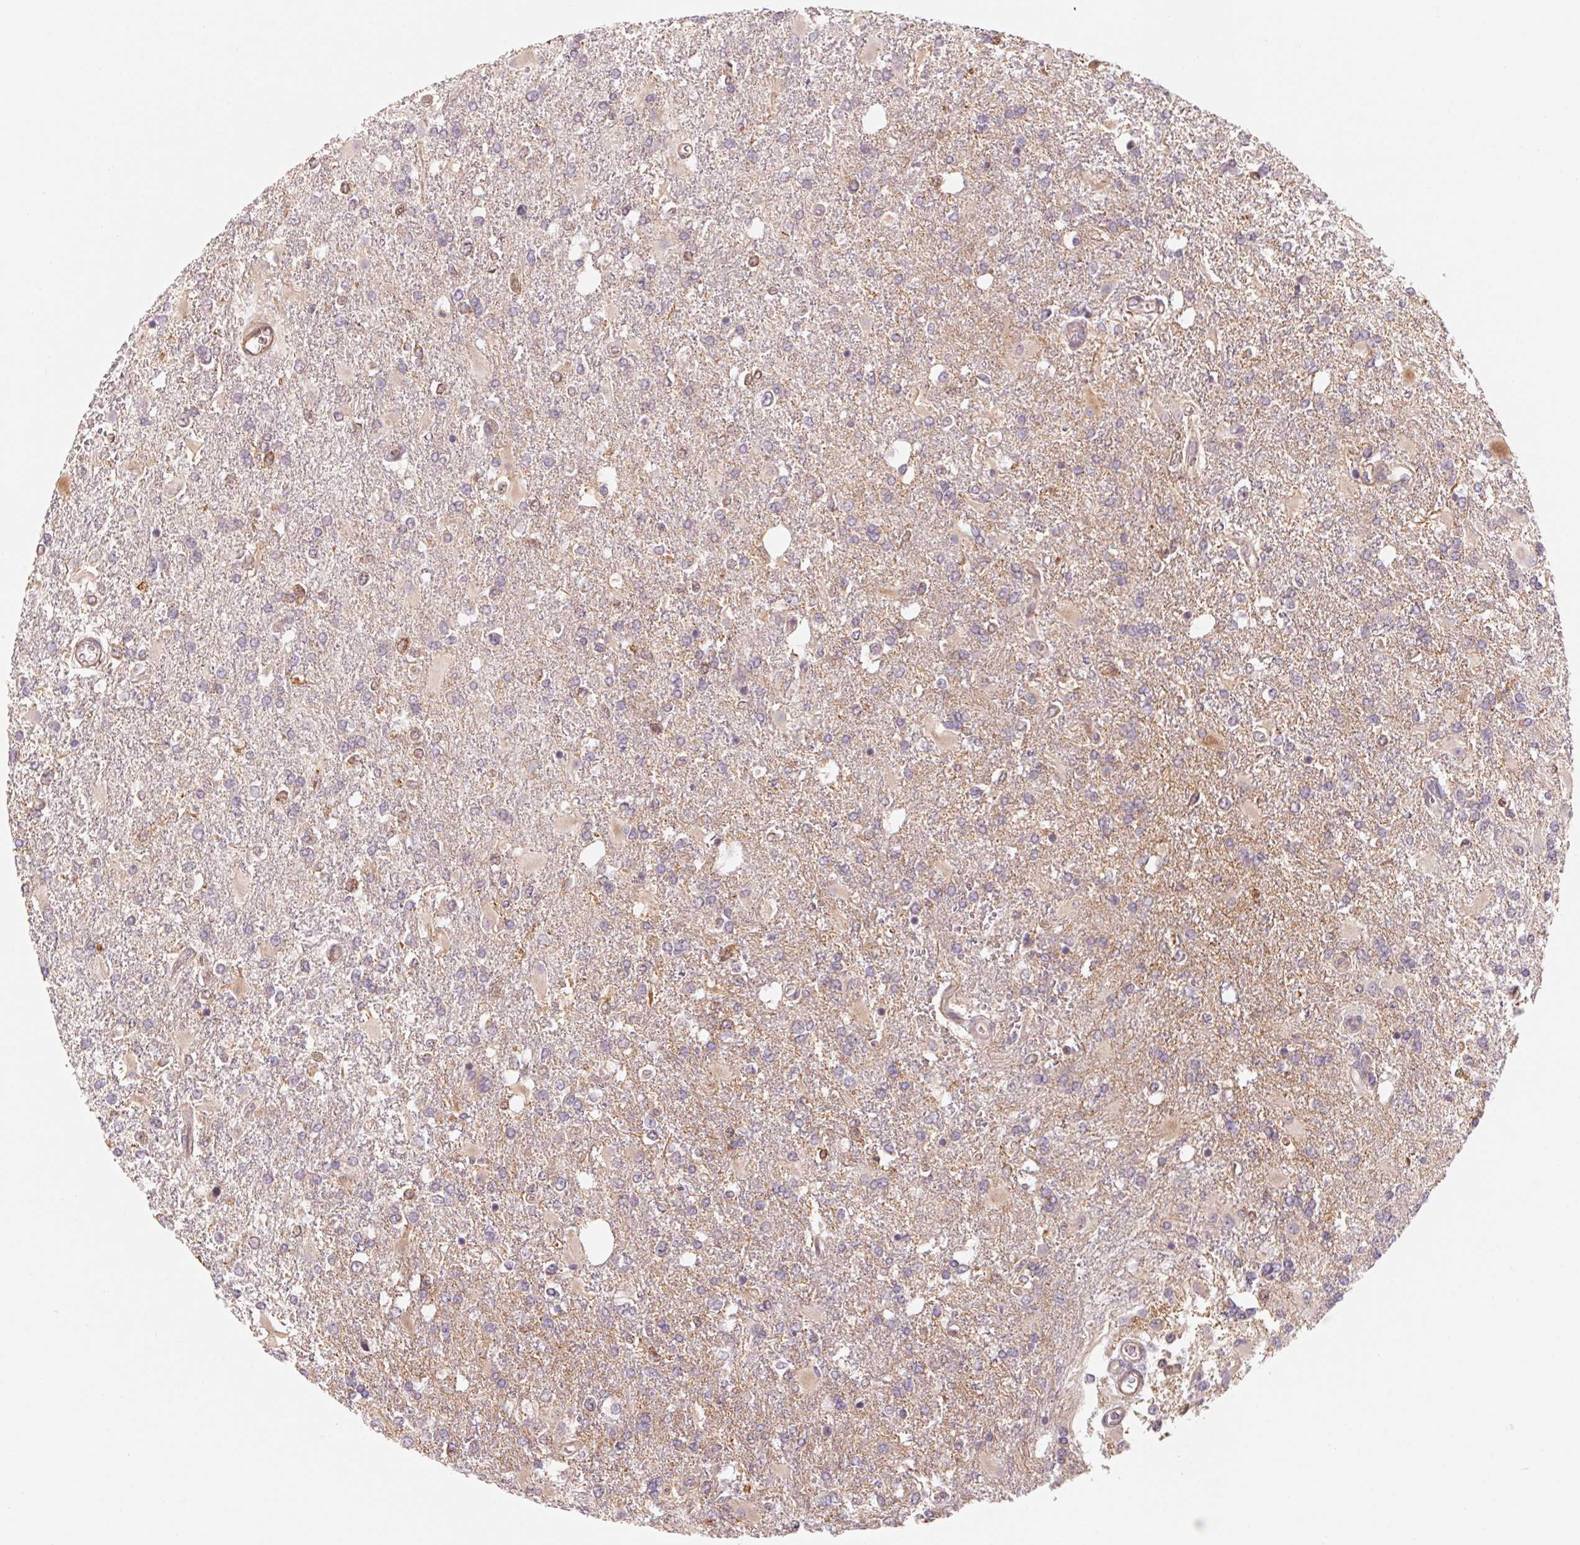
{"staining": {"intensity": "weak", "quantity": "<25%", "location": "cytoplasmic/membranous"}, "tissue": "glioma", "cell_type": "Tumor cells", "image_type": "cancer", "snomed": [{"axis": "morphology", "description": "Glioma, malignant, High grade"}, {"axis": "topography", "description": "Cerebral cortex"}], "caption": "Tumor cells show no significant expression in high-grade glioma (malignant).", "gene": "CCDC112", "patient": {"sex": "male", "age": 79}}